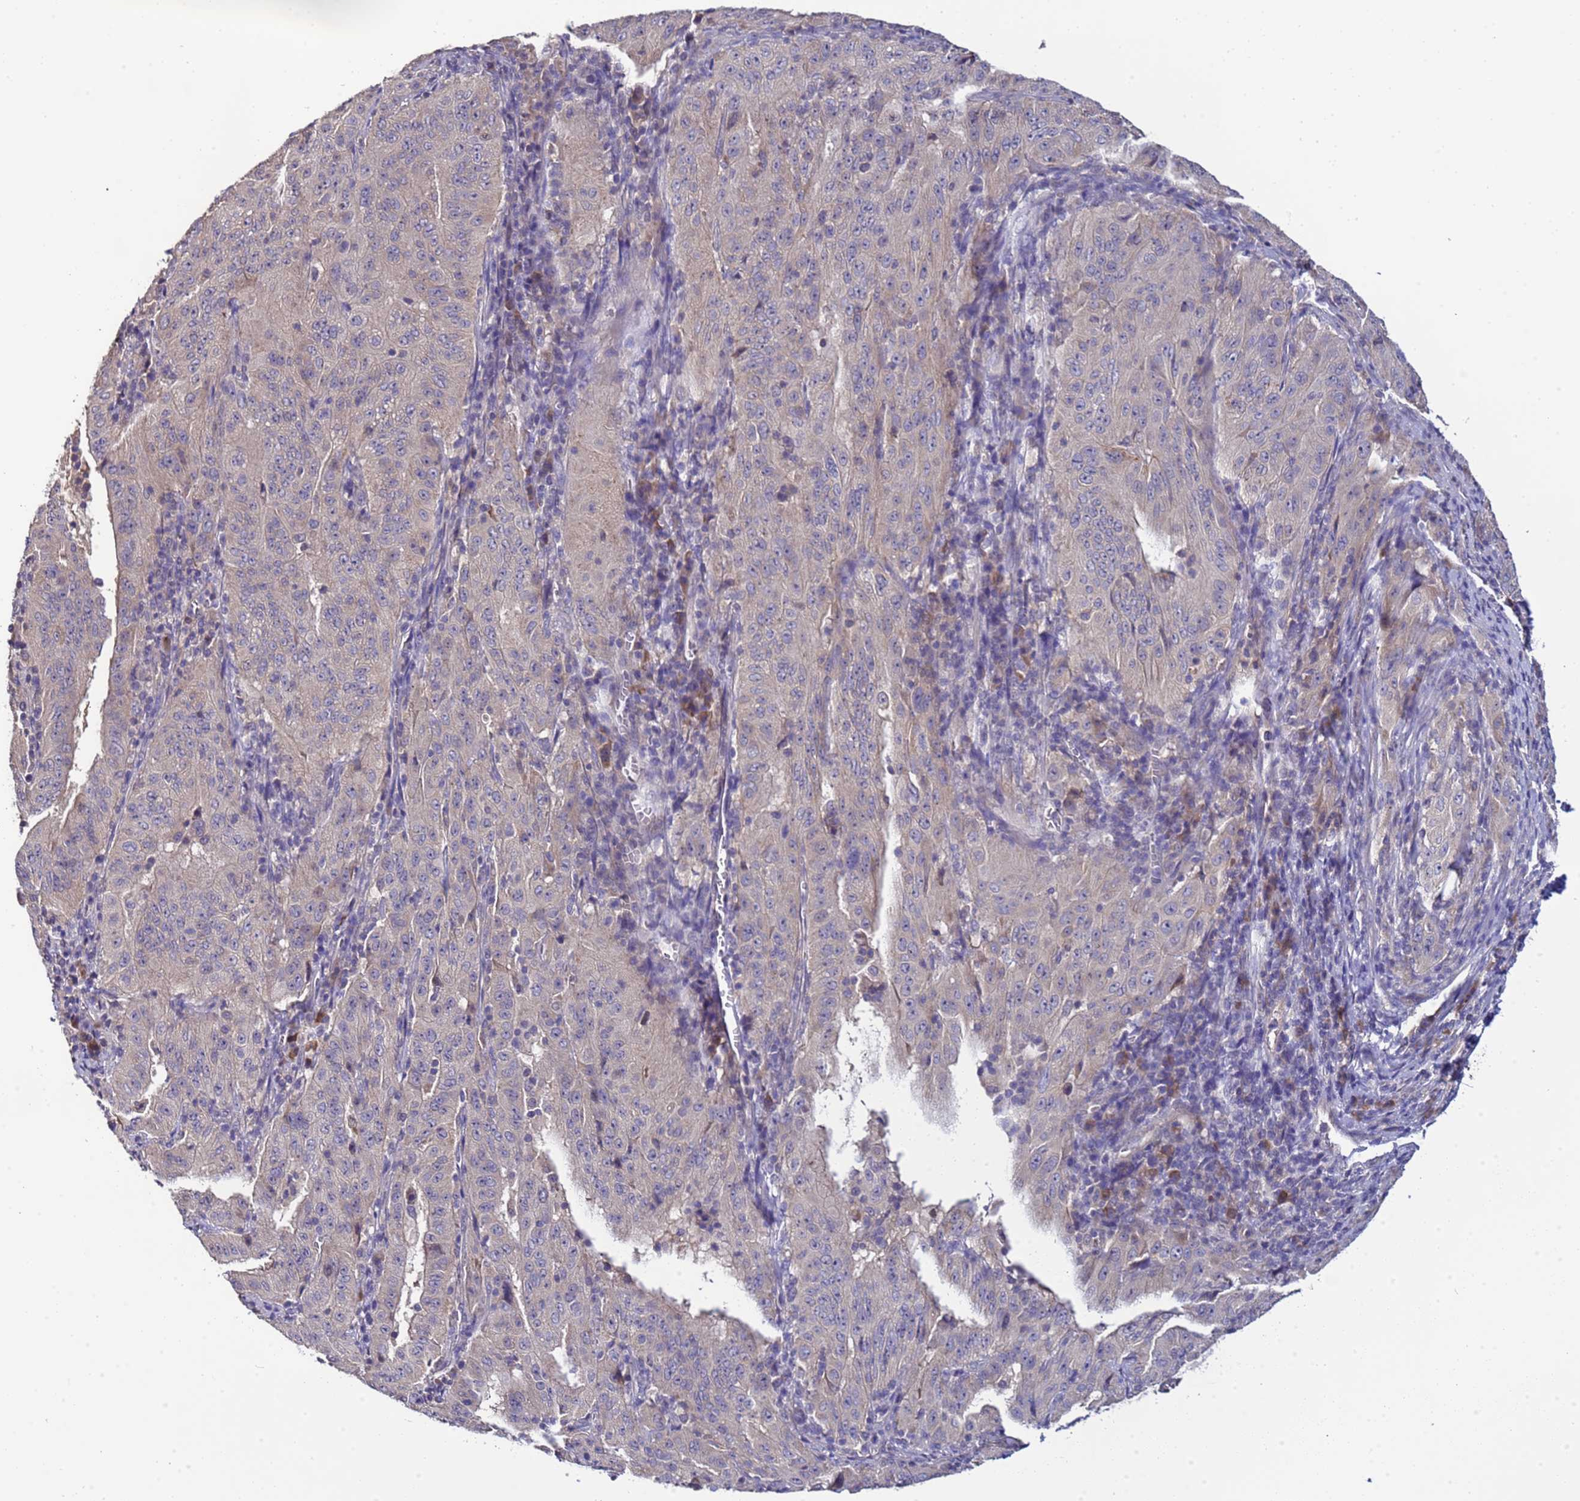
{"staining": {"intensity": "negative", "quantity": "none", "location": "none"}, "tissue": "pancreatic cancer", "cell_type": "Tumor cells", "image_type": "cancer", "snomed": [{"axis": "morphology", "description": "Adenocarcinoma, NOS"}, {"axis": "topography", "description": "Pancreas"}], "caption": "High power microscopy micrograph of an IHC photomicrograph of pancreatic cancer, revealing no significant staining in tumor cells.", "gene": "ELMOD2", "patient": {"sex": "male", "age": 63}}